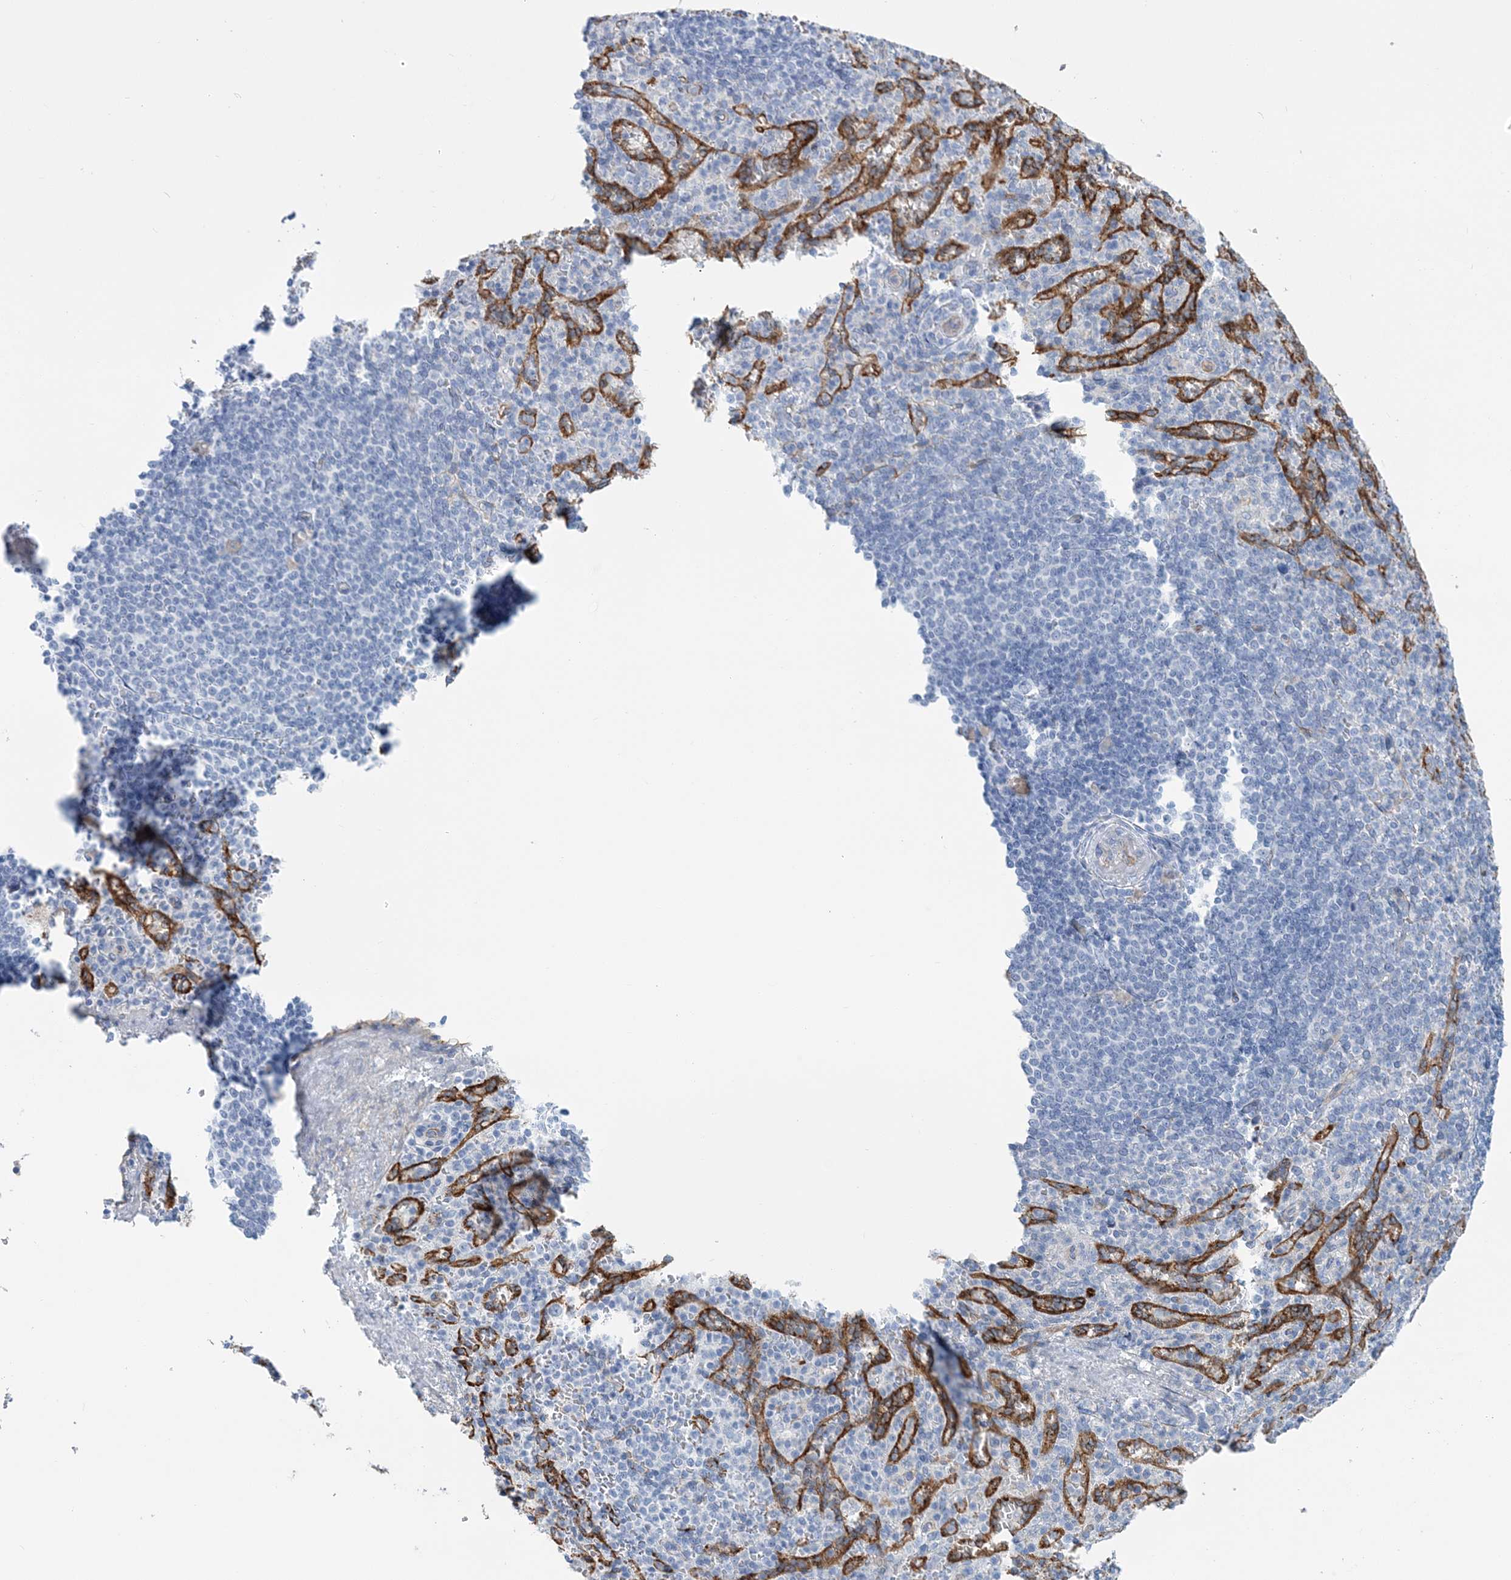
{"staining": {"intensity": "negative", "quantity": "none", "location": "none"}, "tissue": "spleen", "cell_type": "Cells in red pulp", "image_type": "normal", "snomed": [{"axis": "morphology", "description": "Normal tissue, NOS"}, {"axis": "topography", "description": "Spleen"}], "caption": "IHC of unremarkable spleen shows no staining in cells in red pulp.", "gene": "RAB11FIP5", "patient": {"sex": "female", "age": 74}}